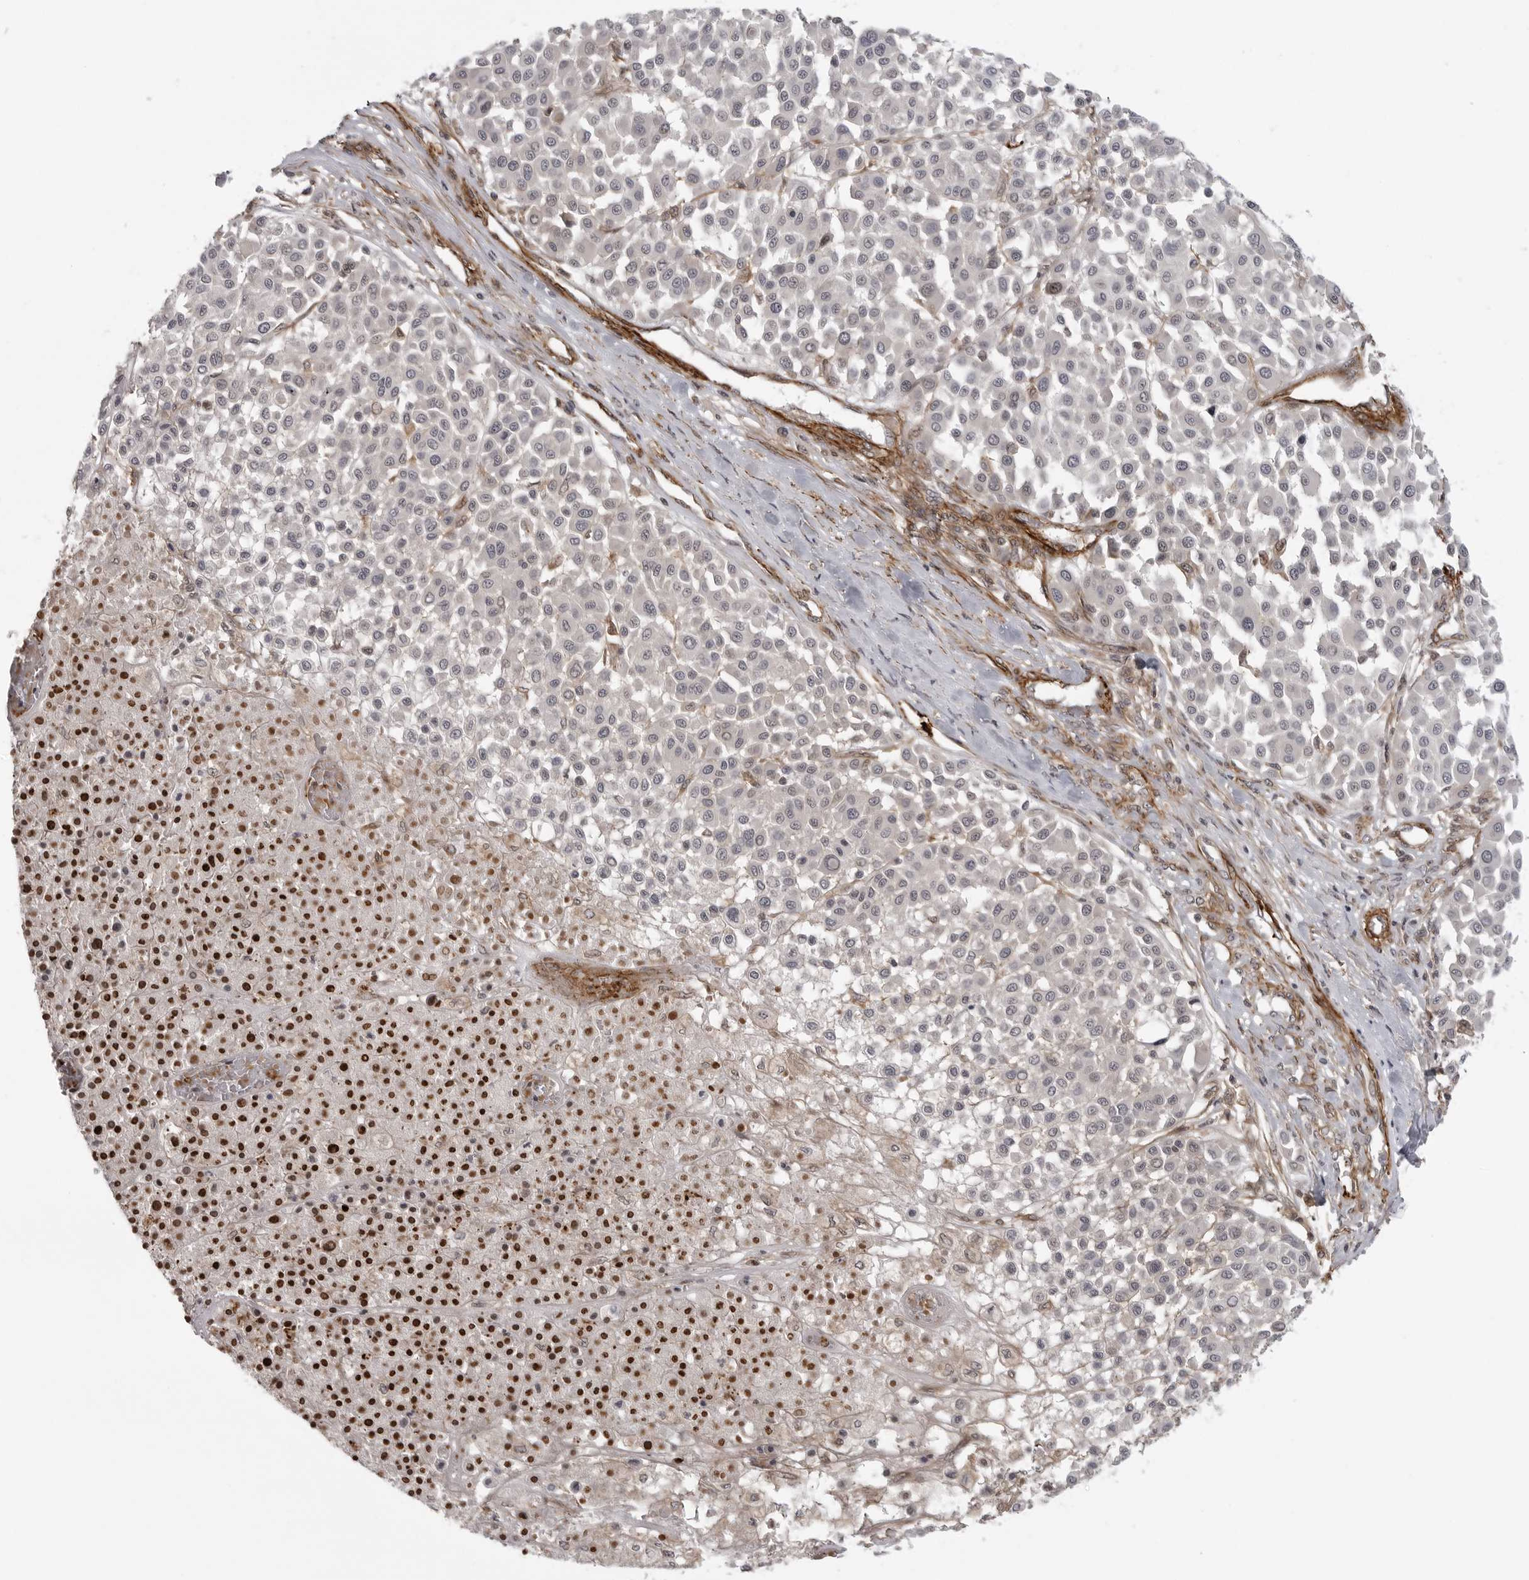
{"staining": {"intensity": "negative", "quantity": "none", "location": "none"}, "tissue": "melanoma", "cell_type": "Tumor cells", "image_type": "cancer", "snomed": [{"axis": "morphology", "description": "Malignant melanoma, Metastatic site"}, {"axis": "topography", "description": "Soft tissue"}], "caption": "The immunohistochemistry photomicrograph has no significant staining in tumor cells of melanoma tissue. (Immunohistochemistry, brightfield microscopy, high magnification).", "gene": "TUT4", "patient": {"sex": "male", "age": 41}}